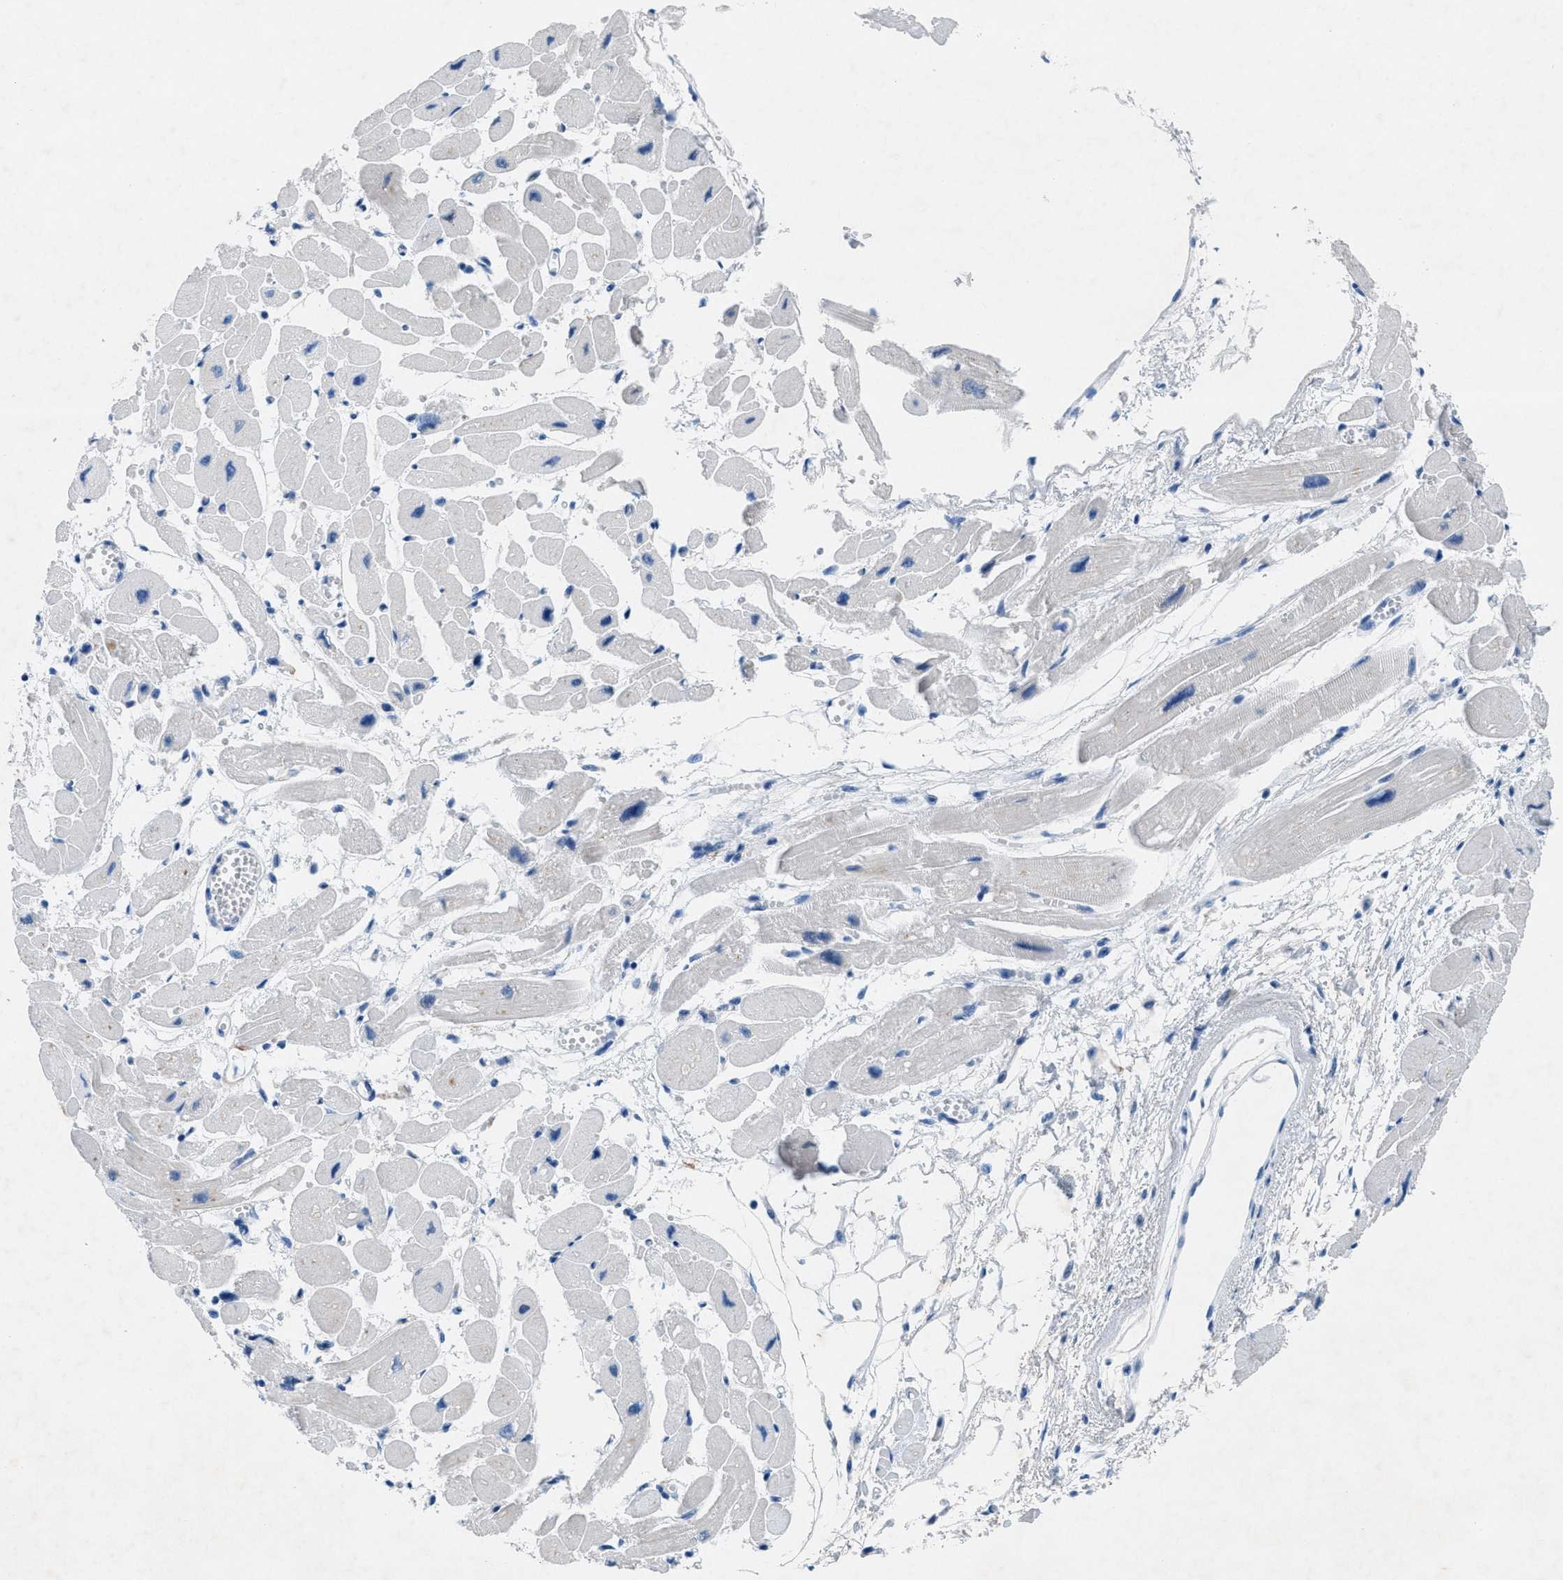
{"staining": {"intensity": "weak", "quantity": "<25%", "location": "cytoplasmic/membranous"}, "tissue": "heart muscle", "cell_type": "Cardiomyocytes", "image_type": "normal", "snomed": [{"axis": "morphology", "description": "Normal tissue, NOS"}, {"axis": "topography", "description": "Heart"}], "caption": "This photomicrograph is of normal heart muscle stained with immunohistochemistry (IHC) to label a protein in brown with the nuclei are counter-stained blue. There is no staining in cardiomyocytes.", "gene": "GALNT17", "patient": {"sex": "female", "age": 54}}